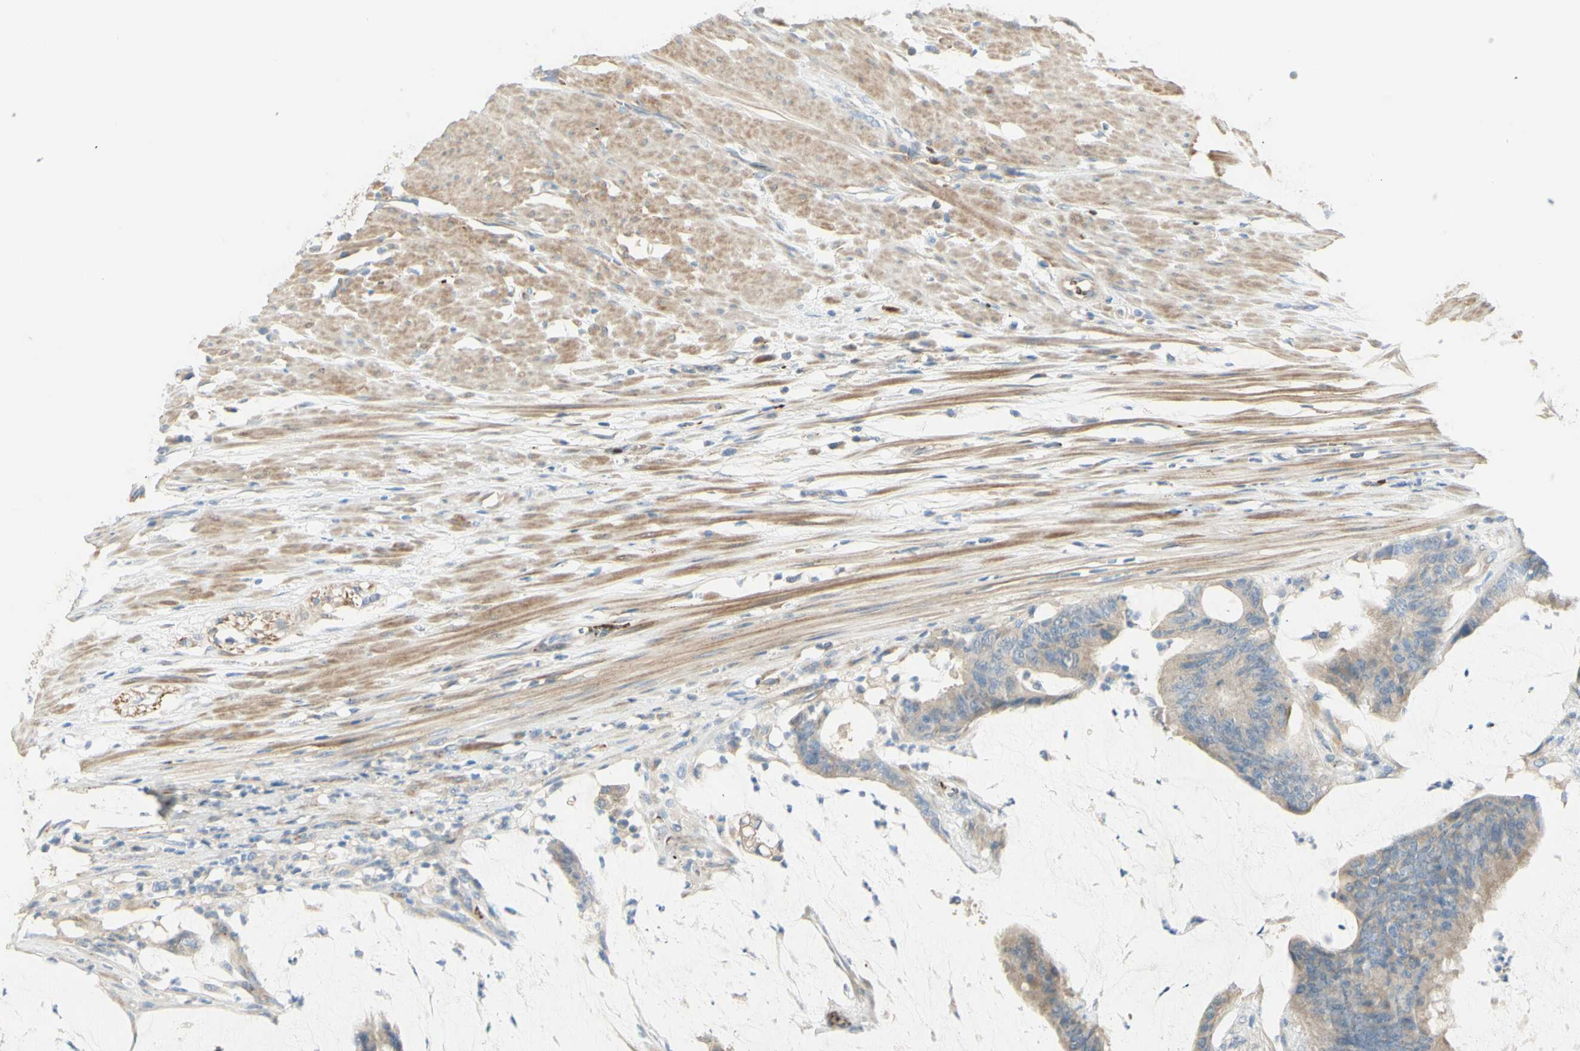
{"staining": {"intensity": "weak", "quantity": ">75%", "location": "cytoplasmic/membranous"}, "tissue": "colorectal cancer", "cell_type": "Tumor cells", "image_type": "cancer", "snomed": [{"axis": "morphology", "description": "Adenocarcinoma, NOS"}, {"axis": "topography", "description": "Rectum"}], "caption": "Protein staining demonstrates weak cytoplasmic/membranous staining in about >75% of tumor cells in adenocarcinoma (colorectal). (DAB = brown stain, brightfield microscopy at high magnification).", "gene": "GAN", "patient": {"sex": "female", "age": 66}}